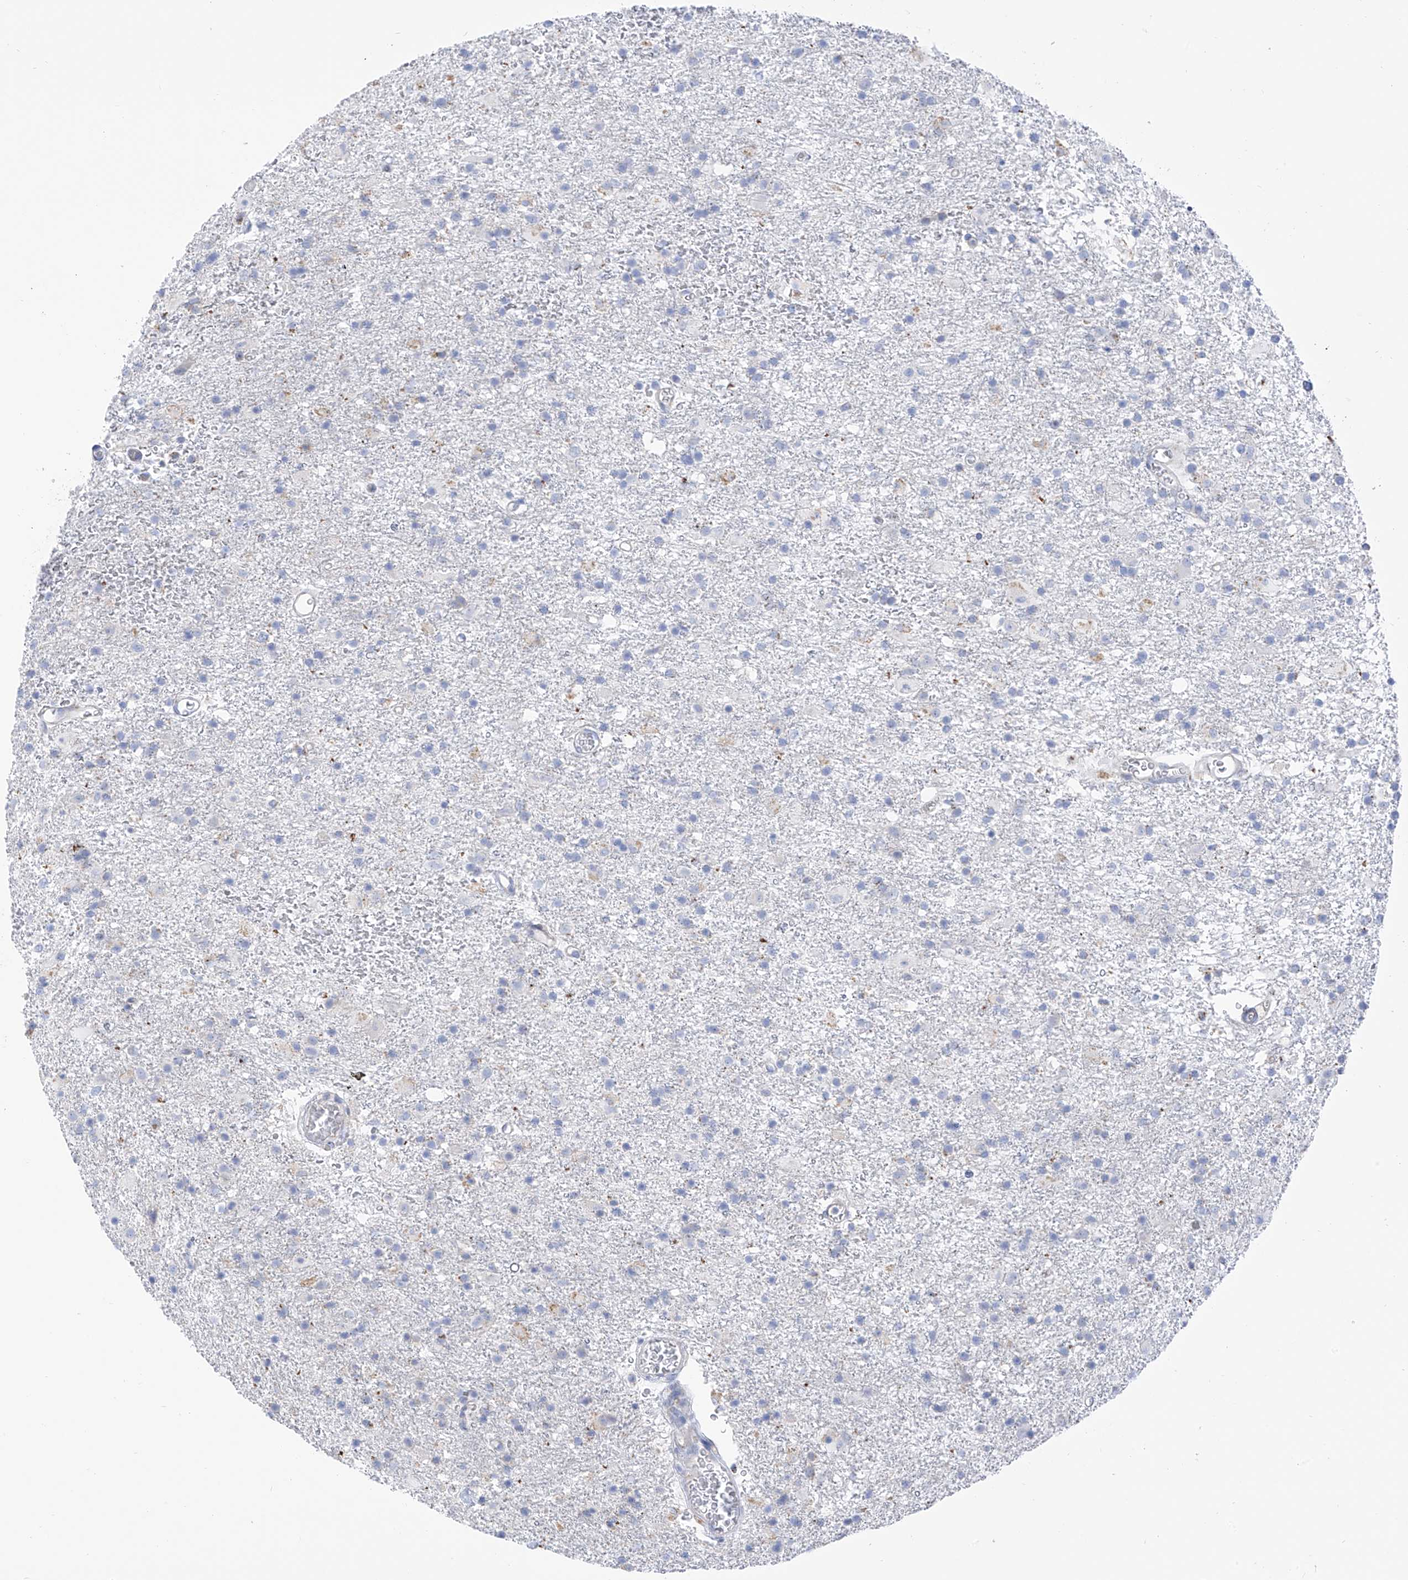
{"staining": {"intensity": "negative", "quantity": "none", "location": "none"}, "tissue": "glioma", "cell_type": "Tumor cells", "image_type": "cancer", "snomed": [{"axis": "morphology", "description": "Glioma, malignant, Low grade"}, {"axis": "topography", "description": "Brain"}], "caption": "Tumor cells are negative for protein expression in human glioma.", "gene": "ITGA9", "patient": {"sex": "male", "age": 65}}